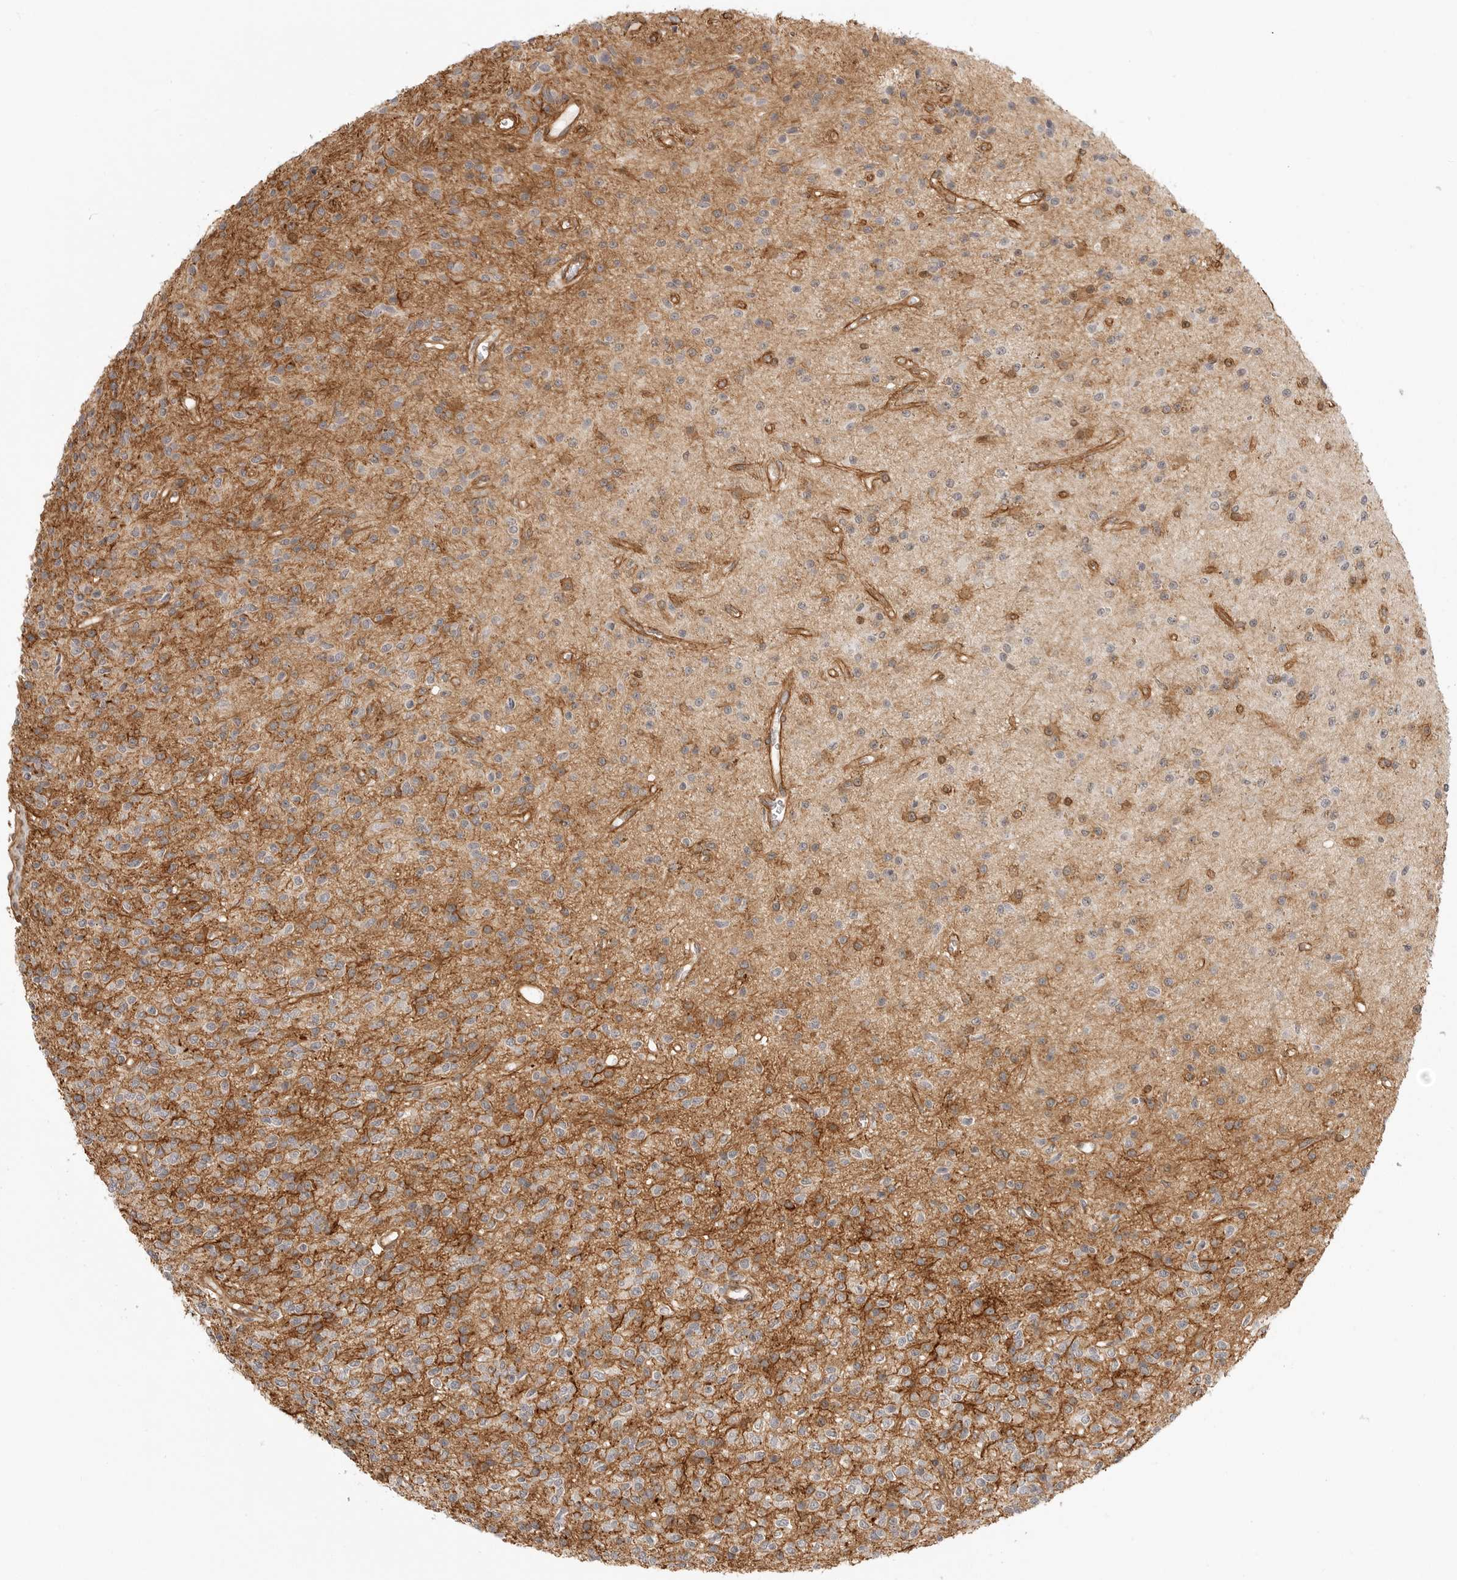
{"staining": {"intensity": "negative", "quantity": "none", "location": "none"}, "tissue": "glioma", "cell_type": "Tumor cells", "image_type": "cancer", "snomed": [{"axis": "morphology", "description": "Glioma, malignant, High grade"}, {"axis": "topography", "description": "Brain"}], "caption": "A photomicrograph of glioma stained for a protein shows no brown staining in tumor cells.", "gene": "ATOH7", "patient": {"sex": "male", "age": 34}}